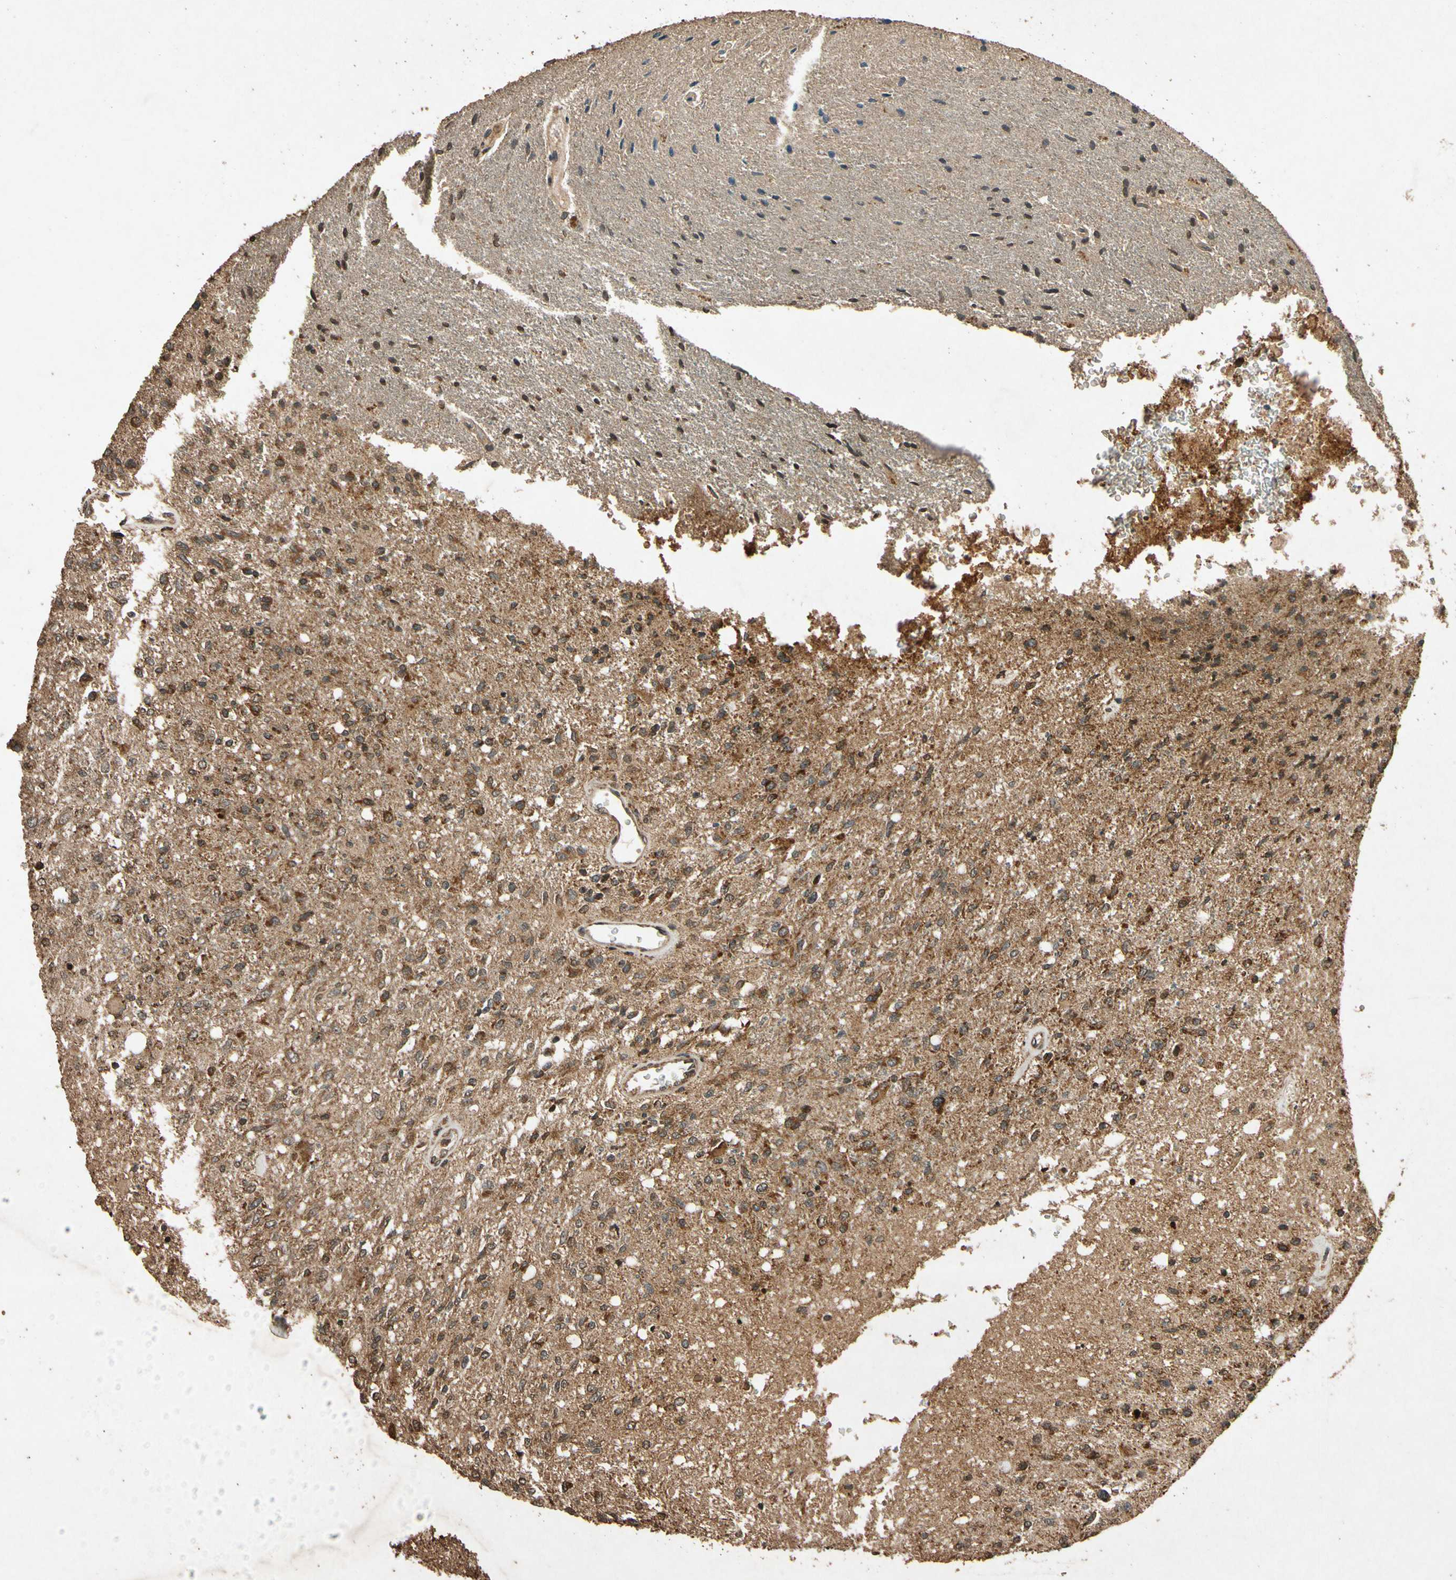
{"staining": {"intensity": "moderate", "quantity": ">75%", "location": "cytoplasmic/membranous"}, "tissue": "glioma", "cell_type": "Tumor cells", "image_type": "cancer", "snomed": [{"axis": "morphology", "description": "Normal tissue, NOS"}, {"axis": "morphology", "description": "Glioma, malignant, High grade"}, {"axis": "topography", "description": "Cerebral cortex"}], "caption": "Immunohistochemical staining of glioma displays moderate cytoplasmic/membranous protein expression in about >75% of tumor cells.", "gene": "TXN2", "patient": {"sex": "male", "age": 77}}